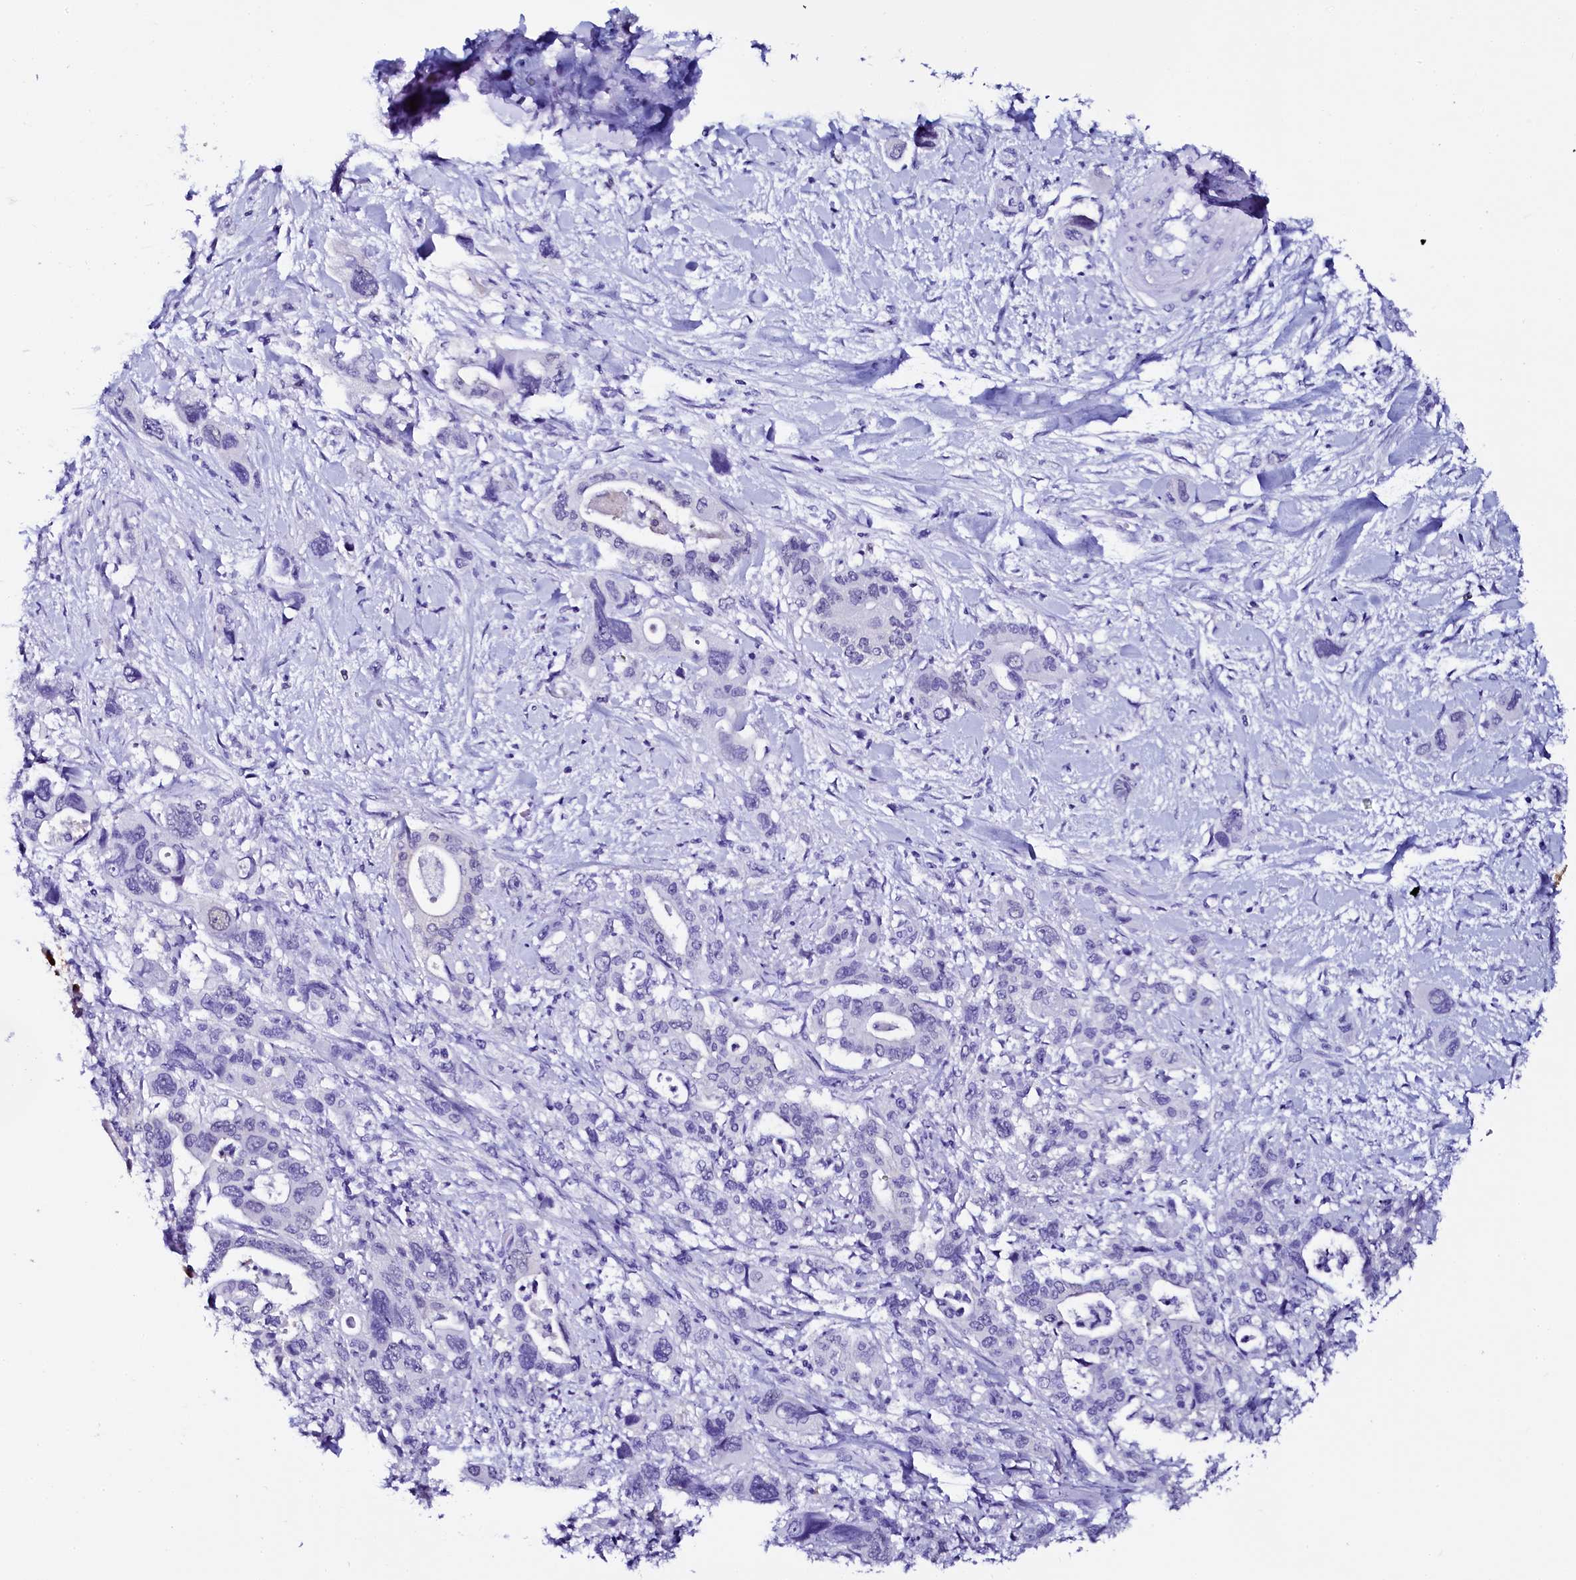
{"staining": {"intensity": "negative", "quantity": "none", "location": "none"}, "tissue": "pancreatic cancer", "cell_type": "Tumor cells", "image_type": "cancer", "snomed": [{"axis": "morphology", "description": "Adenocarcinoma, NOS"}, {"axis": "topography", "description": "Pancreas"}], "caption": "High magnification brightfield microscopy of pancreatic cancer stained with DAB (brown) and counterstained with hematoxylin (blue): tumor cells show no significant expression.", "gene": "SORD", "patient": {"sex": "male", "age": 46}}